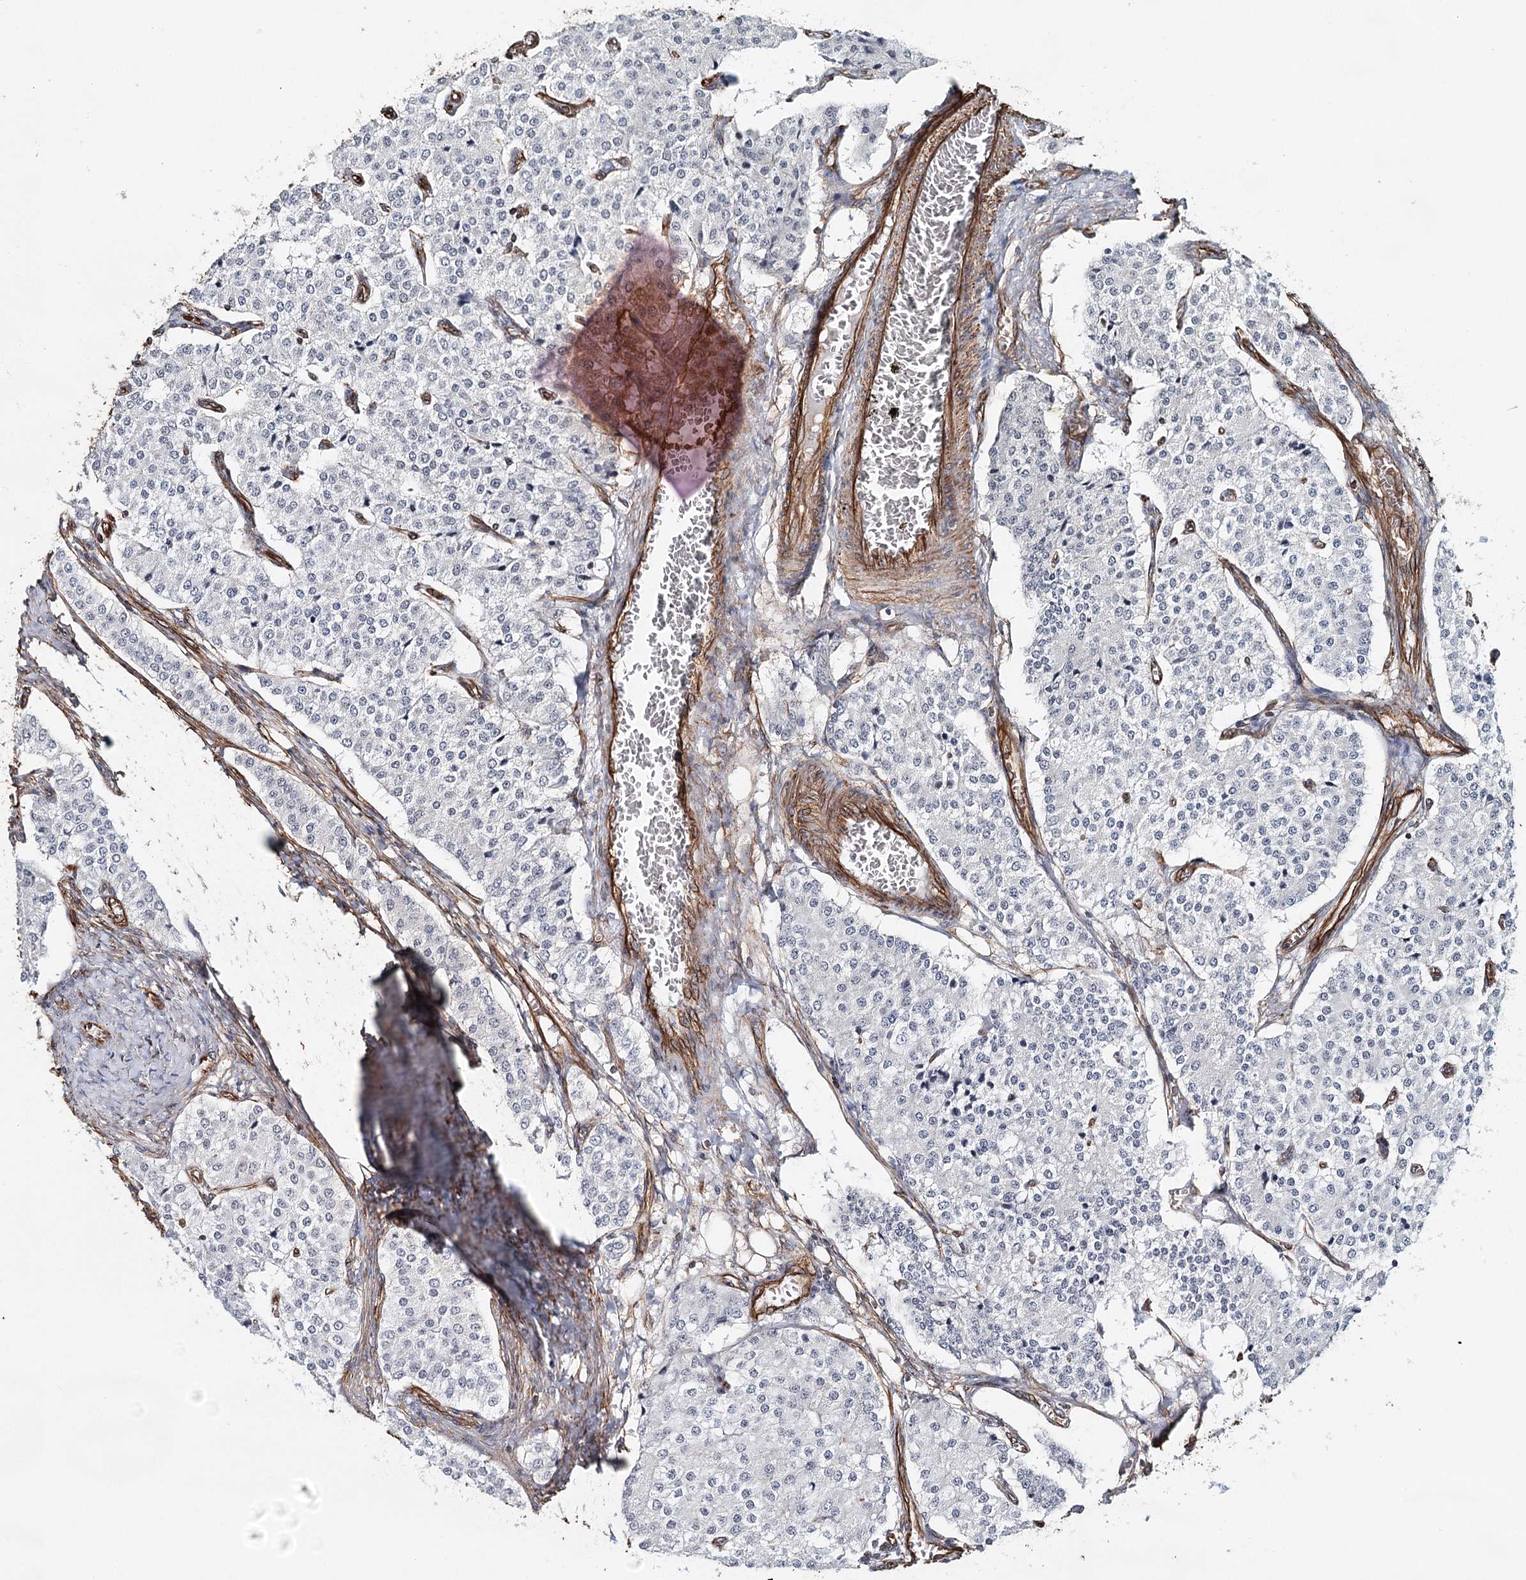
{"staining": {"intensity": "negative", "quantity": "none", "location": "none"}, "tissue": "carcinoid", "cell_type": "Tumor cells", "image_type": "cancer", "snomed": [{"axis": "morphology", "description": "Carcinoid, malignant, NOS"}, {"axis": "topography", "description": "Colon"}], "caption": "The photomicrograph demonstrates no significant staining in tumor cells of carcinoid.", "gene": "SYNPO", "patient": {"sex": "female", "age": 52}}